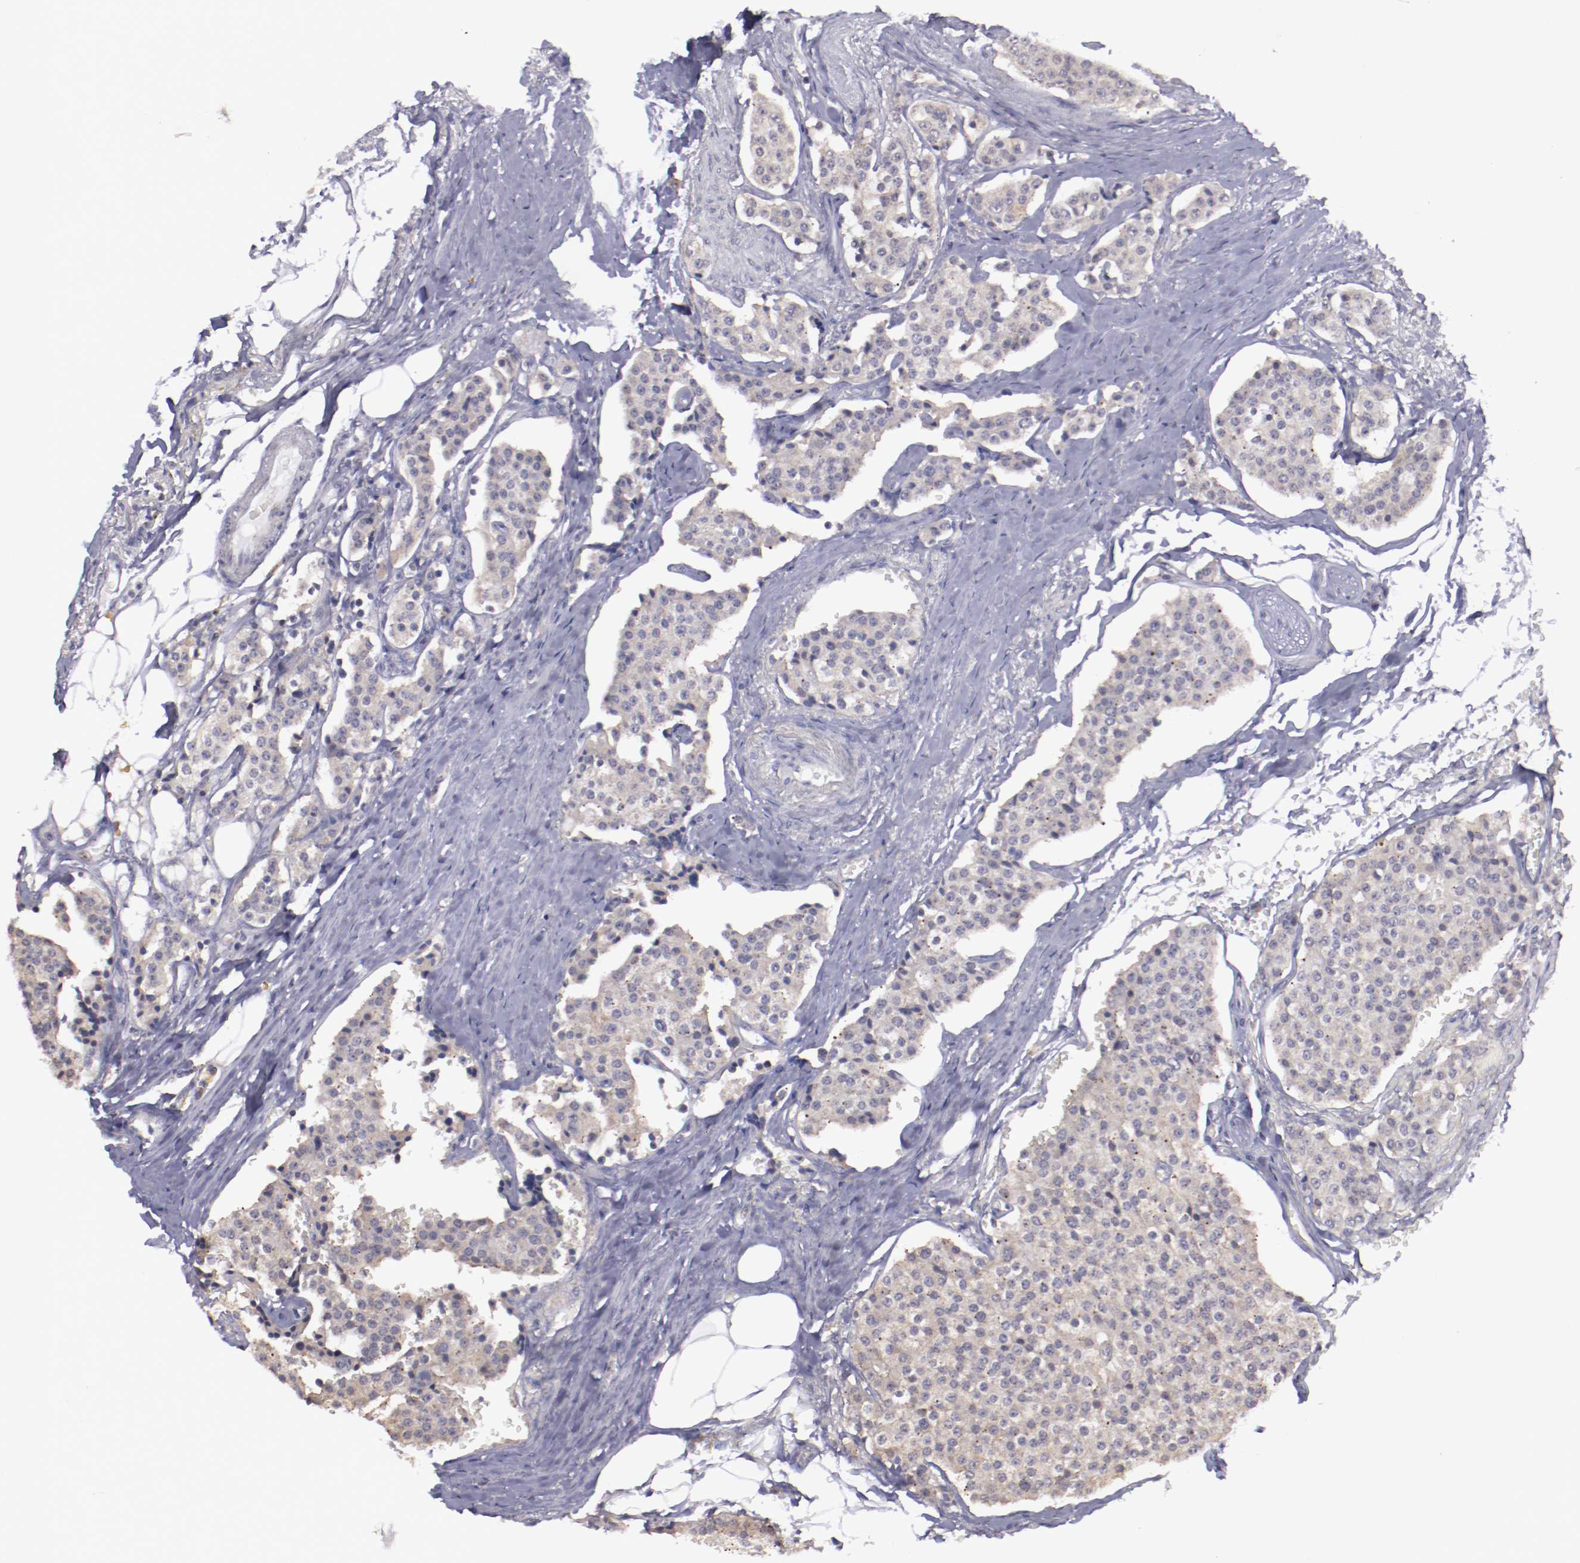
{"staining": {"intensity": "weak", "quantity": ">75%", "location": "cytoplasmic/membranous"}, "tissue": "carcinoid", "cell_type": "Tumor cells", "image_type": "cancer", "snomed": [{"axis": "morphology", "description": "Carcinoid, malignant, NOS"}, {"axis": "topography", "description": "Colon"}], "caption": "Brown immunohistochemical staining in carcinoid demonstrates weak cytoplasmic/membranous positivity in about >75% of tumor cells. (Stains: DAB (3,3'-diaminobenzidine) in brown, nuclei in blue, Microscopy: brightfield microscopy at high magnification).", "gene": "NRXN3", "patient": {"sex": "female", "age": 61}}